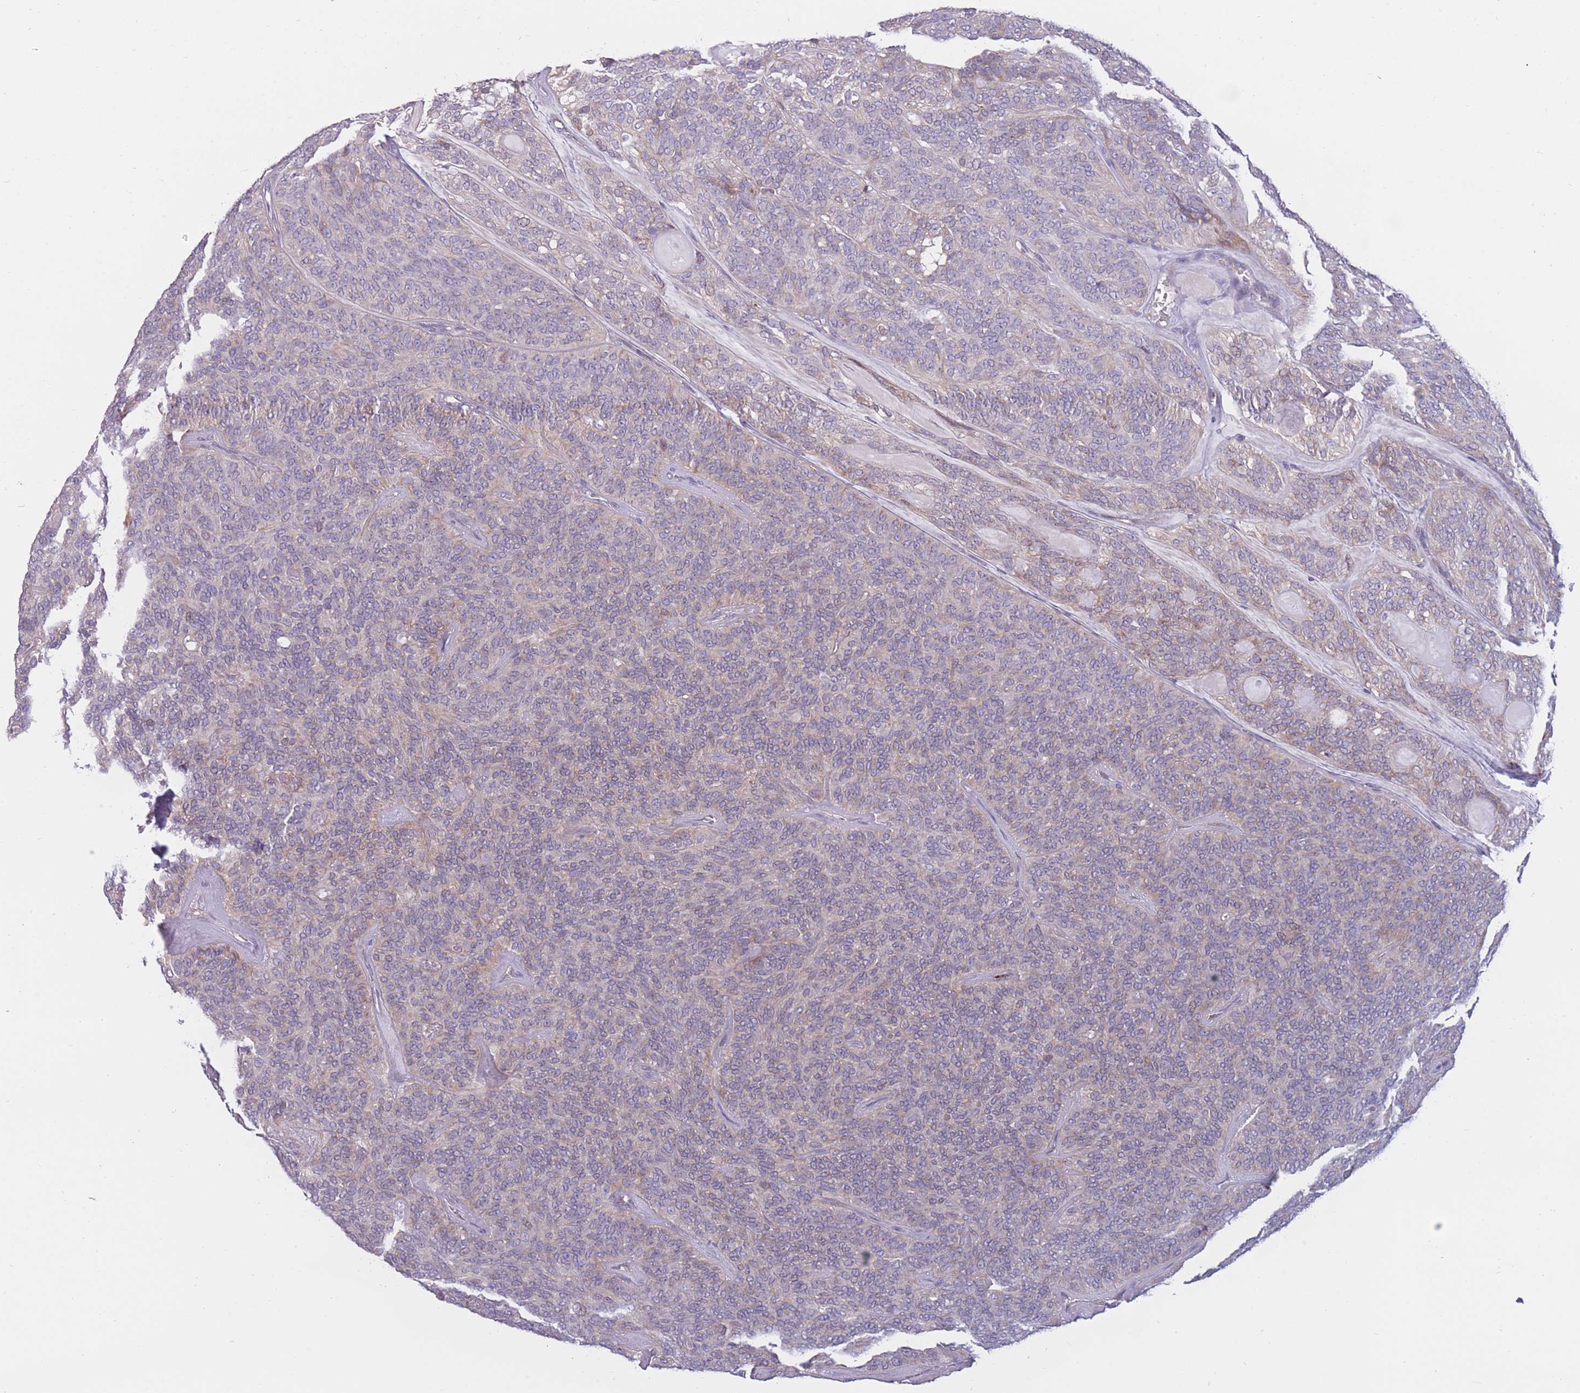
{"staining": {"intensity": "negative", "quantity": "none", "location": "none"}, "tissue": "head and neck cancer", "cell_type": "Tumor cells", "image_type": "cancer", "snomed": [{"axis": "morphology", "description": "Adenocarcinoma, NOS"}, {"axis": "topography", "description": "Head-Neck"}], "caption": "Tumor cells show no significant protein staining in head and neck cancer (adenocarcinoma).", "gene": "PDE4A", "patient": {"sex": "male", "age": 66}}